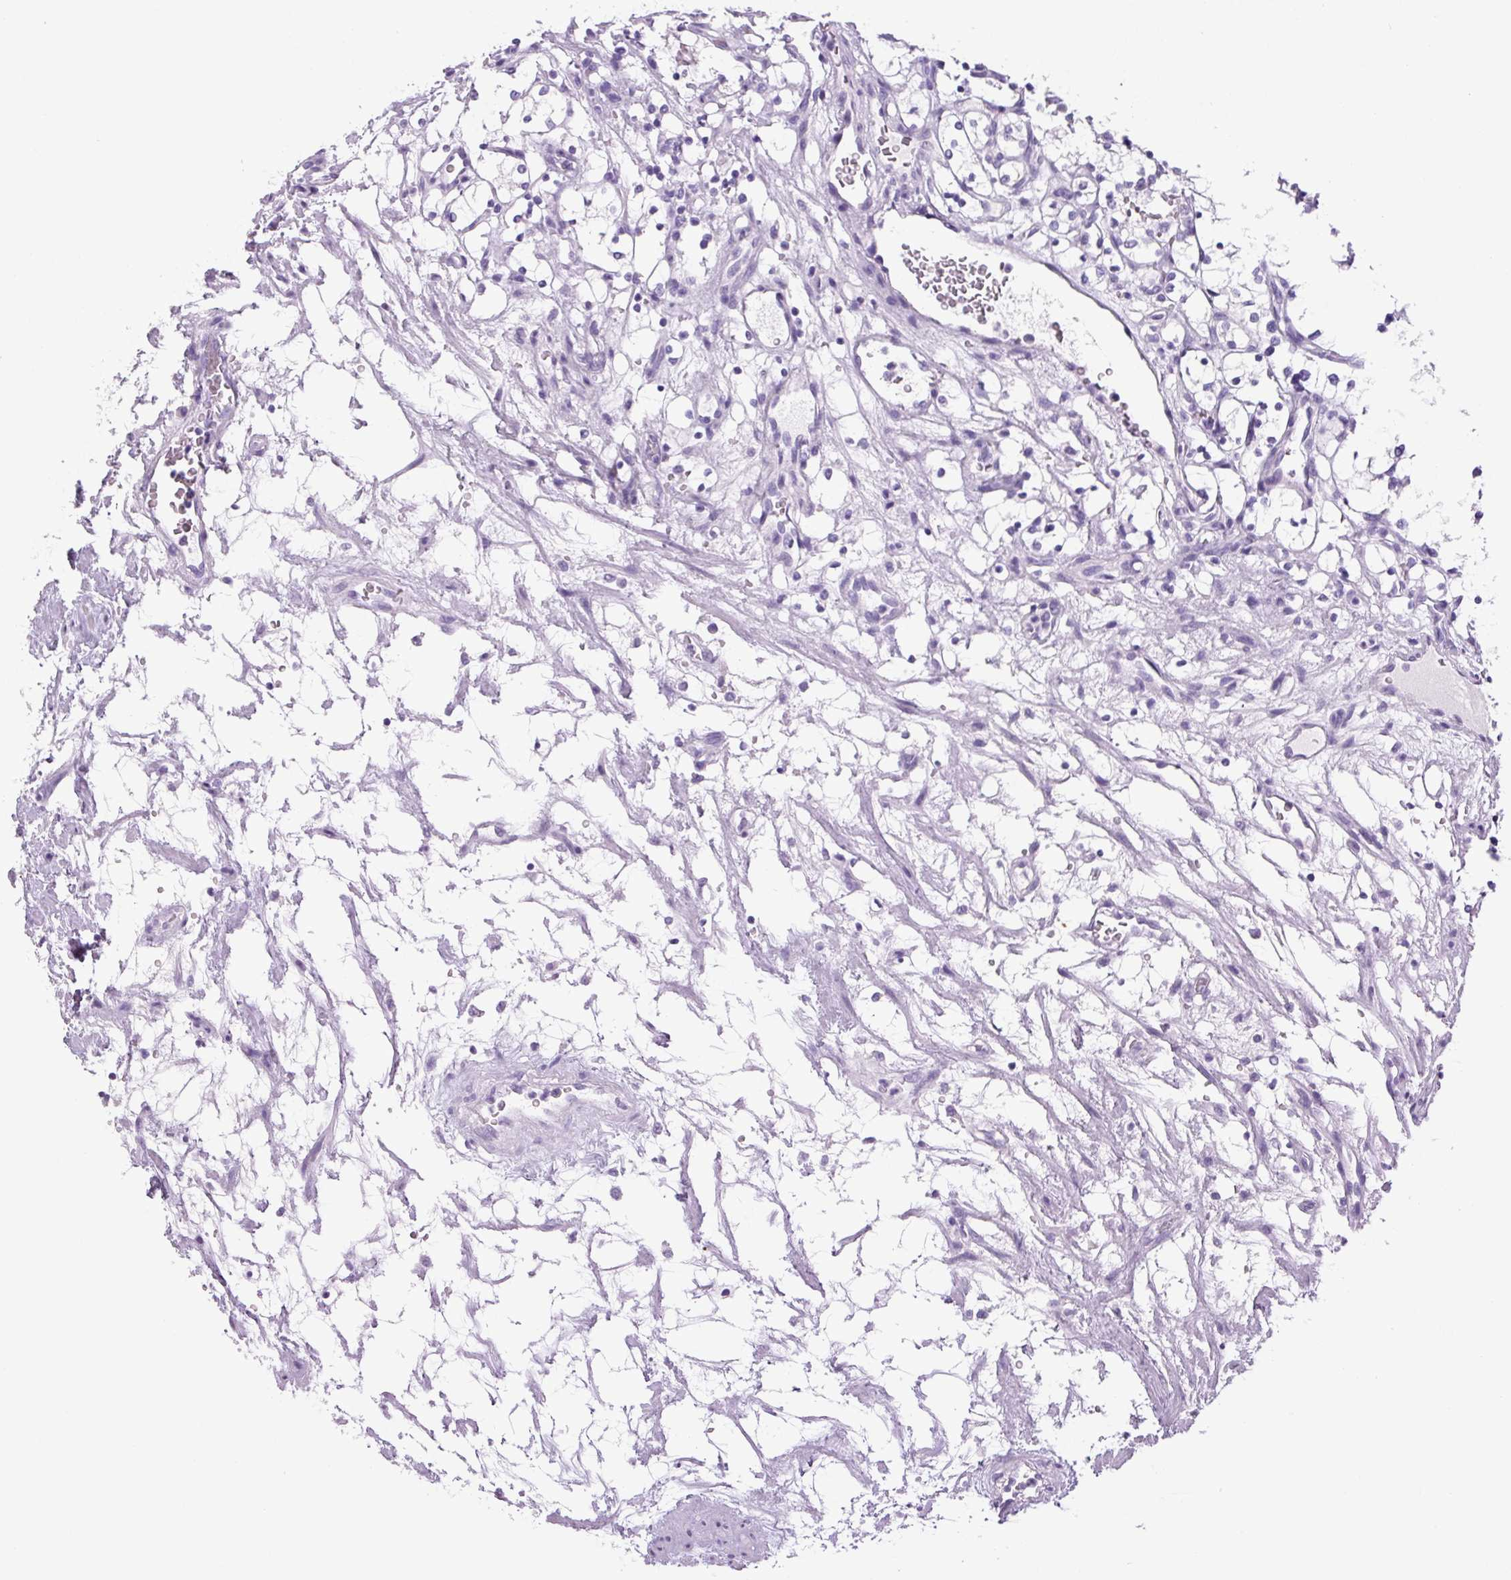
{"staining": {"intensity": "negative", "quantity": "none", "location": "none"}, "tissue": "renal cancer", "cell_type": "Tumor cells", "image_type": "cancer", "snomed": [{"axis": "morphology", "description": "Adenocarcinoma, NOS"}, {"axis": "topography", "description": "Kidney"}], "caption": "Tumor cells are negative for protein expression in human renal cancer. (DAB immunohistochemistry with hematoxylin counter stain).", "gene": "CHGA", "patient": {"sex": "female", "age": 69}}